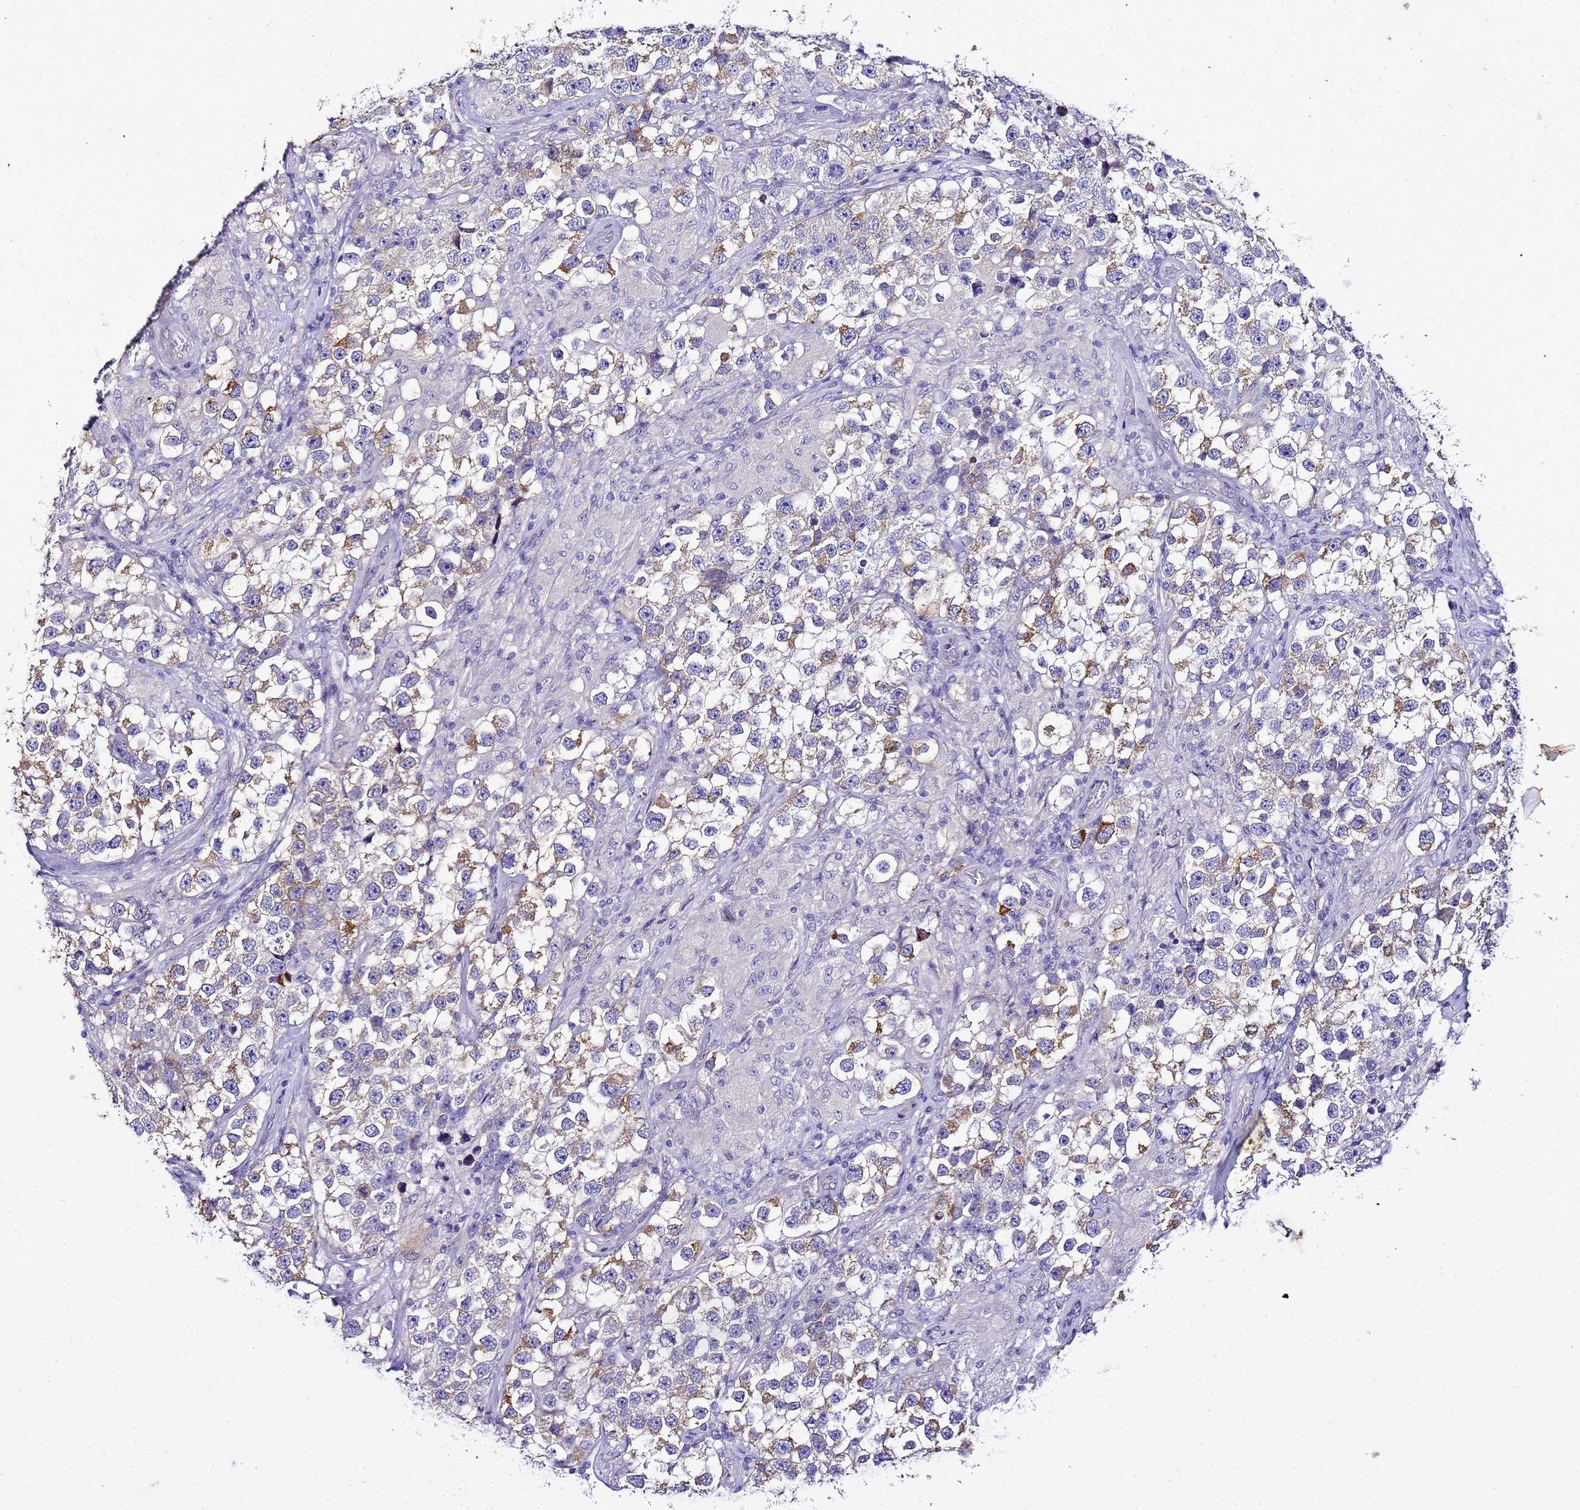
{"staining": {"intensity": "moderate", "quantity": "25%-75%", "location": "cytoplasmic/membranous"}, "tissue": "testis cancer", "cell_type": "Tumor cells", "image_type": "cancer", "snomed": [{"axis": "morphology", "description": "Seminoma, NOS"}, {"axis": "topography", "description": "Testis"}], "caption": "DAB (3,3'-diaminobenzidine) immunohistochemical staining of testis cancer demonstrates moderate cytoplasmic/membranous protein positivity in about 25%-75% of tumor cells.", "gene": "FAM166B", "patient": {"sex": "male", "age": 46}}